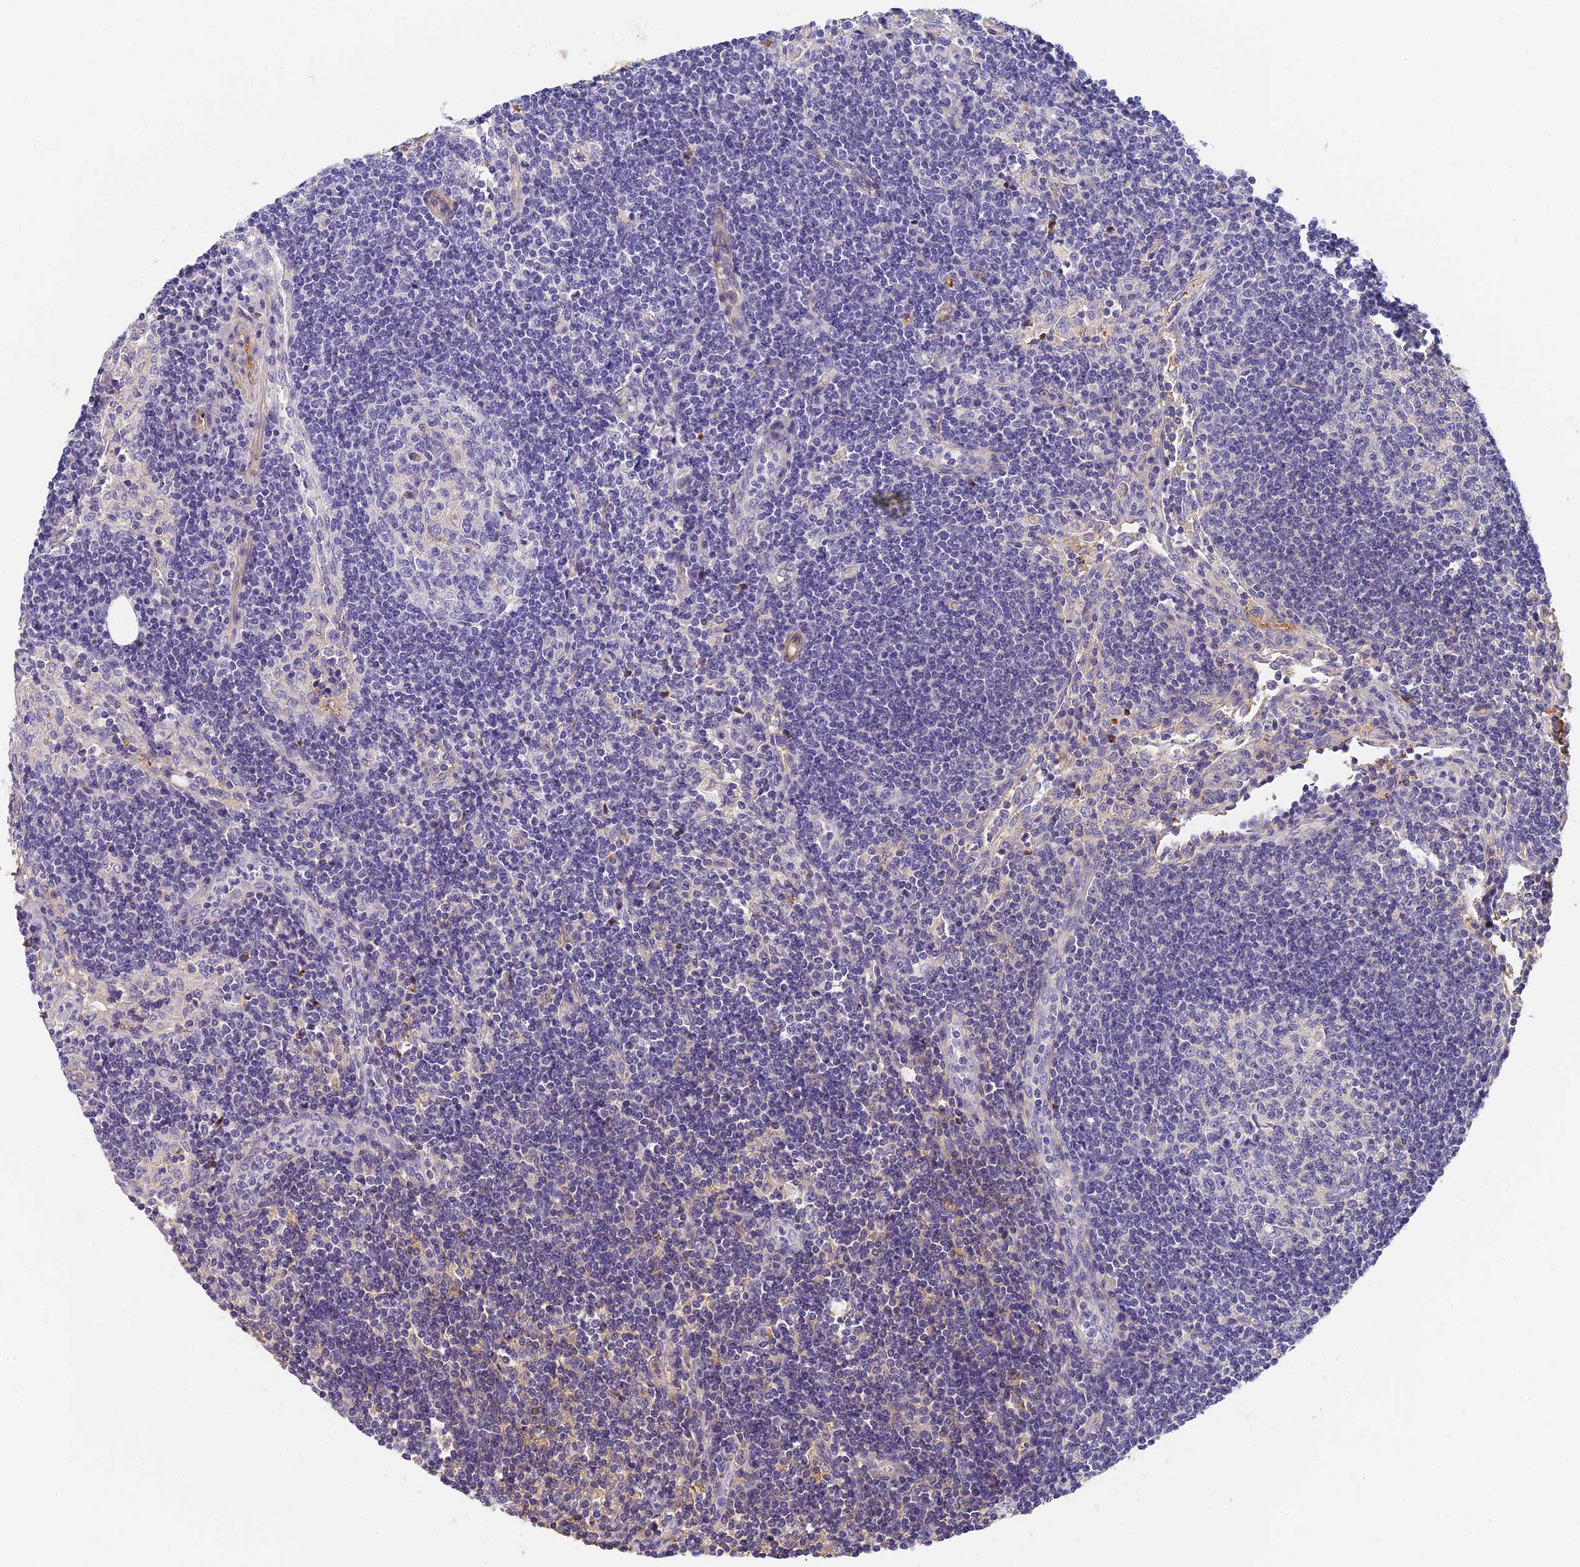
{"staining": {"intensity": "negative", "quantity": "none", "location": "none"}, "tissue": "lymph node", "cell_type": "Germinal center cells", "image_type": "normal", "snomed": [{"axis": "morphology", "description": "Normal tissue, NOS"}, {"axis": "topography", "description": "Lymph node"}], "caption": "The micrograph shows no significant expression in germinal center cells of lymph node. The staining was performed using DAB to visualize the protein expression in brown, while the nuclei were stained in blue with hematoxylin (Magnification: 20x).", "gene": "ITIH1", "patient": {"sex": "female", "age": 73}}